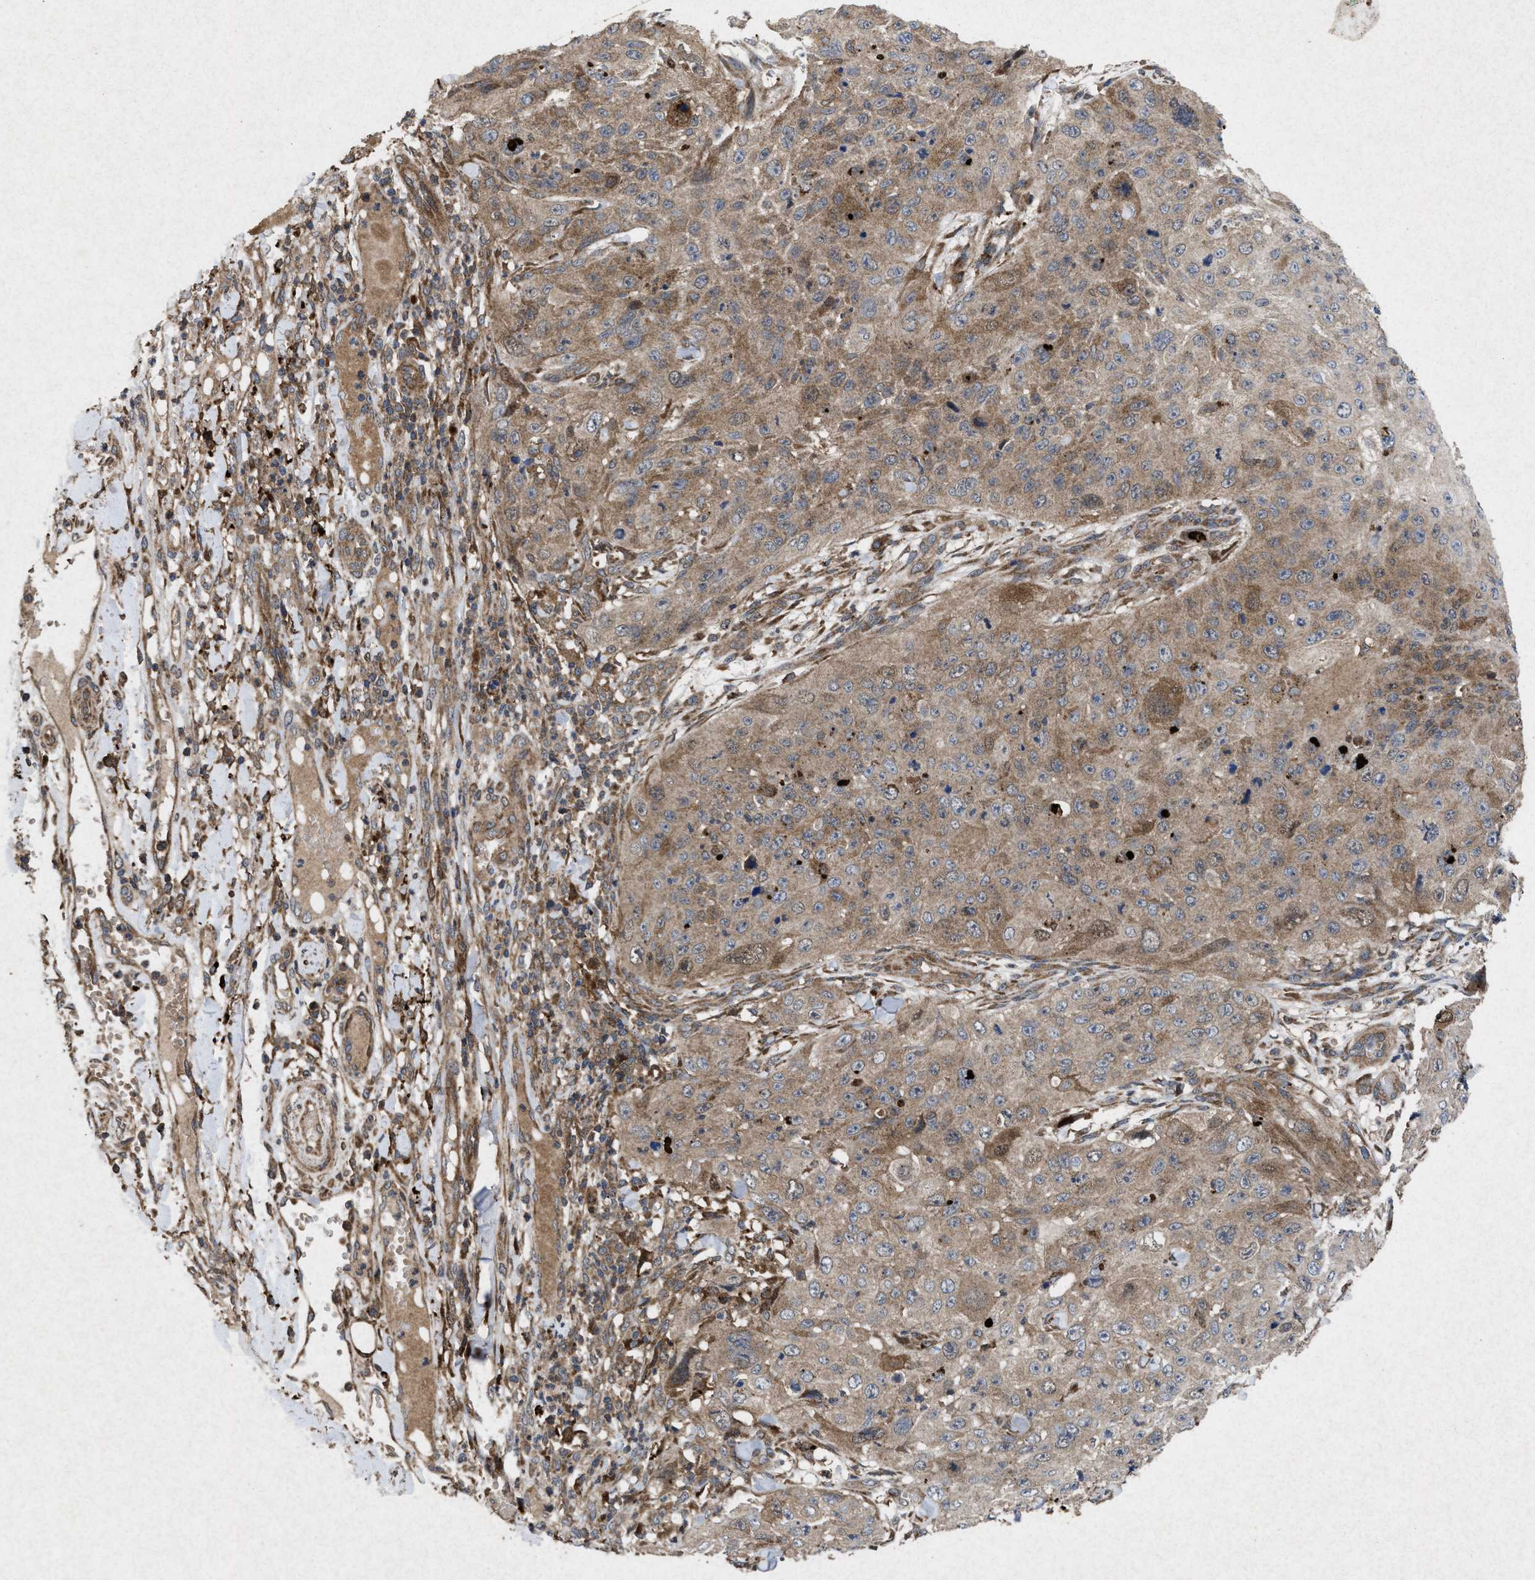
{"staining": {"intensity": "weak", "quantity": ">75%", "location": "cytoplasmic/membranous"}, "tissue": "skin cancer", "cell_type": "Tumor cells", "image_type": "cancer", "snomed": [{"axis": "morphology", "description": "Squamous cell carcinoma, NOS"}, {"axis": "topography", "description": "Skin"}], "caption": "Skin cancer stained with DAB (3,3'-diaminobenzidine) immunohistochemistry (IHC) displays low levels of weak cytoplasmic/membranous expression in approximately >75% of tumor cells.", "gene": "MSI2", "patient": {"sex": "female", "age": 80}}